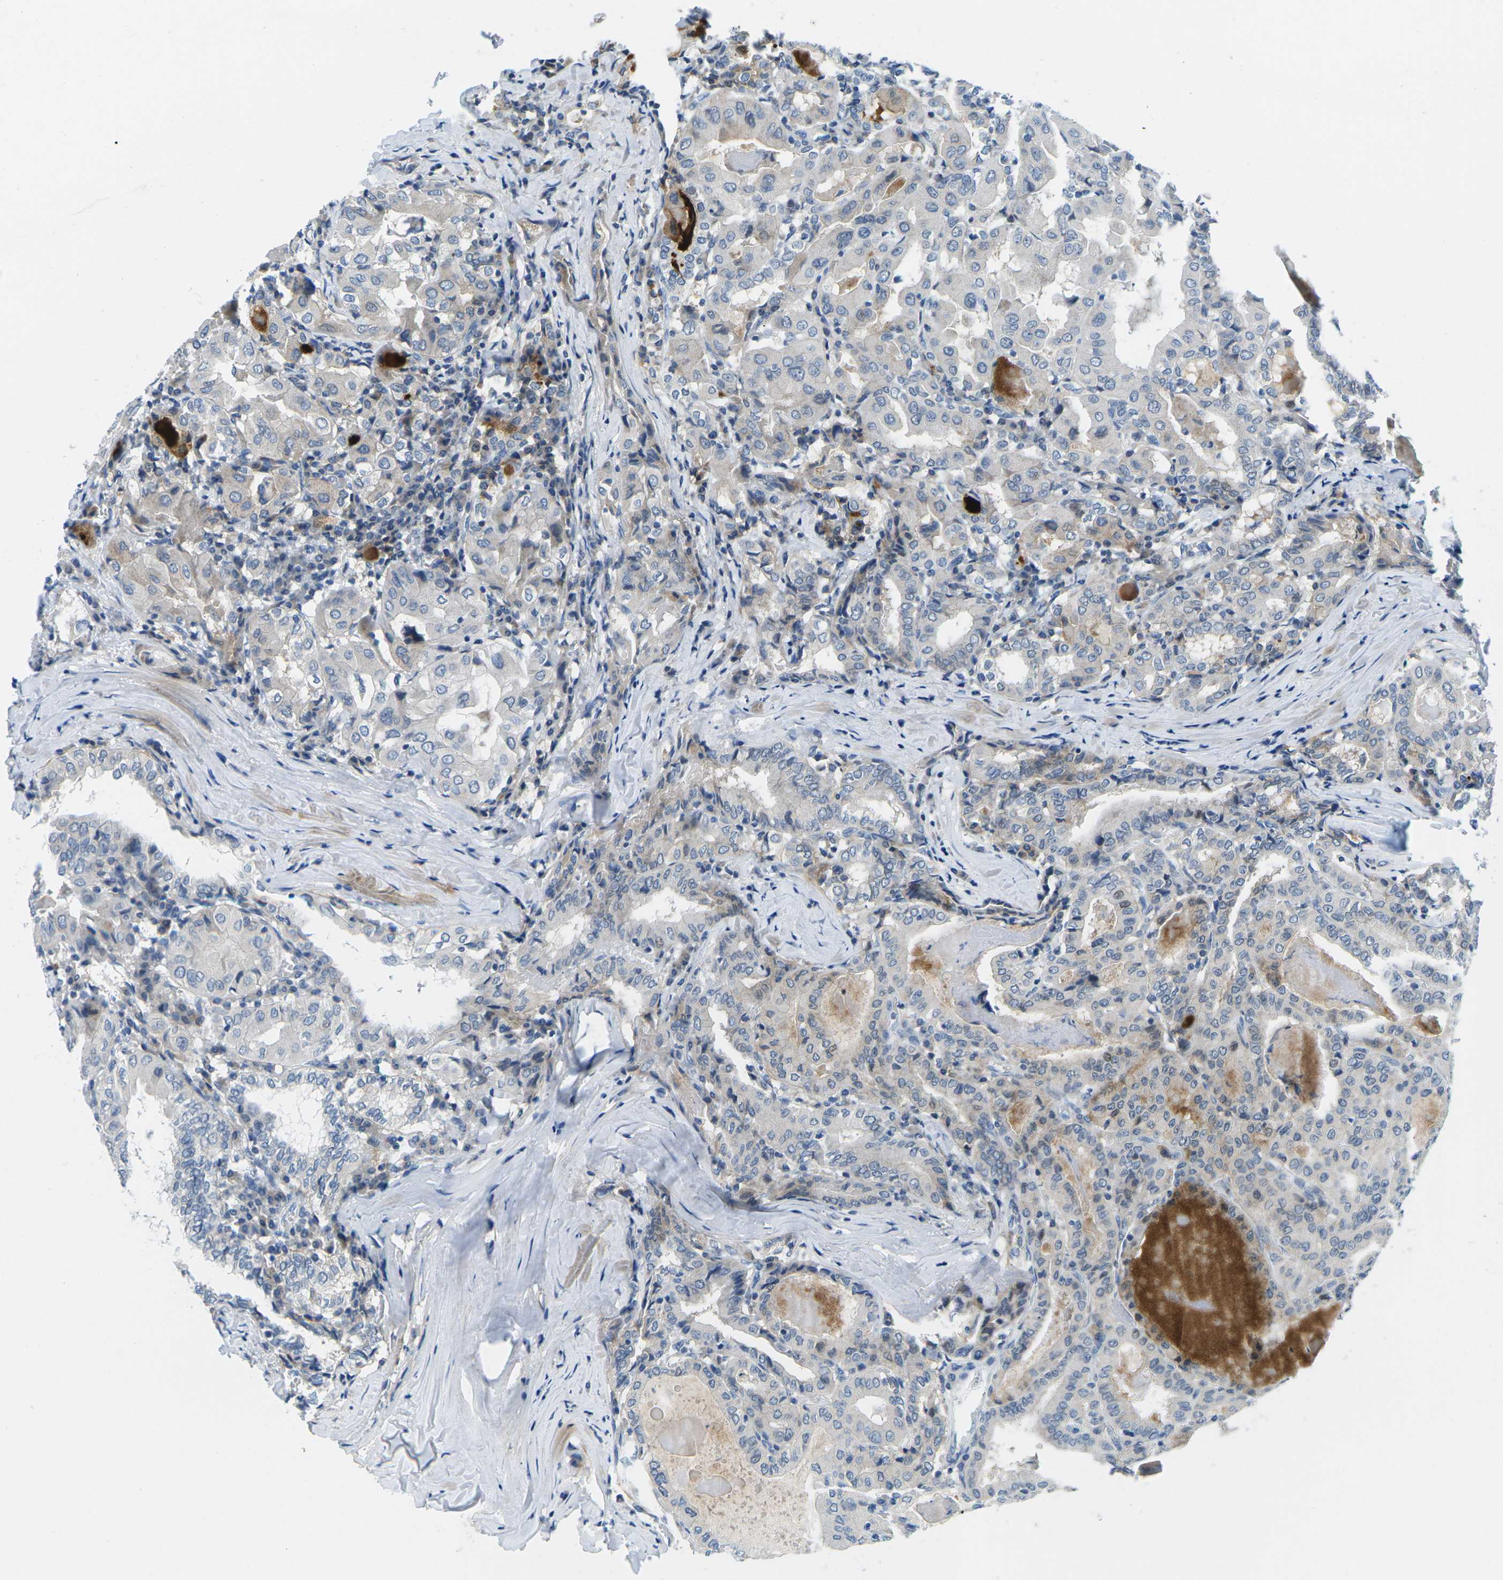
{"staining": {"intensity": "negative", "quantity": "none", "location": "none"}, "tissue": "thyroid cancer", "cell_type": "Tumor cells", "image_type": "cancer", "snomed": [{"axis": "morphology", "description": "Papillary adenocarcinoma, NOS"}, {"axis": "topography", "description": "Thyroid gland"}], "caption": "This is a micrograph of immunohistochemistry staining of thyroid papillary adenocarcinoma, which shows no staining in tumor cells.", "gene": "CFB", "patient": {"sex": "female", "age": 42}}